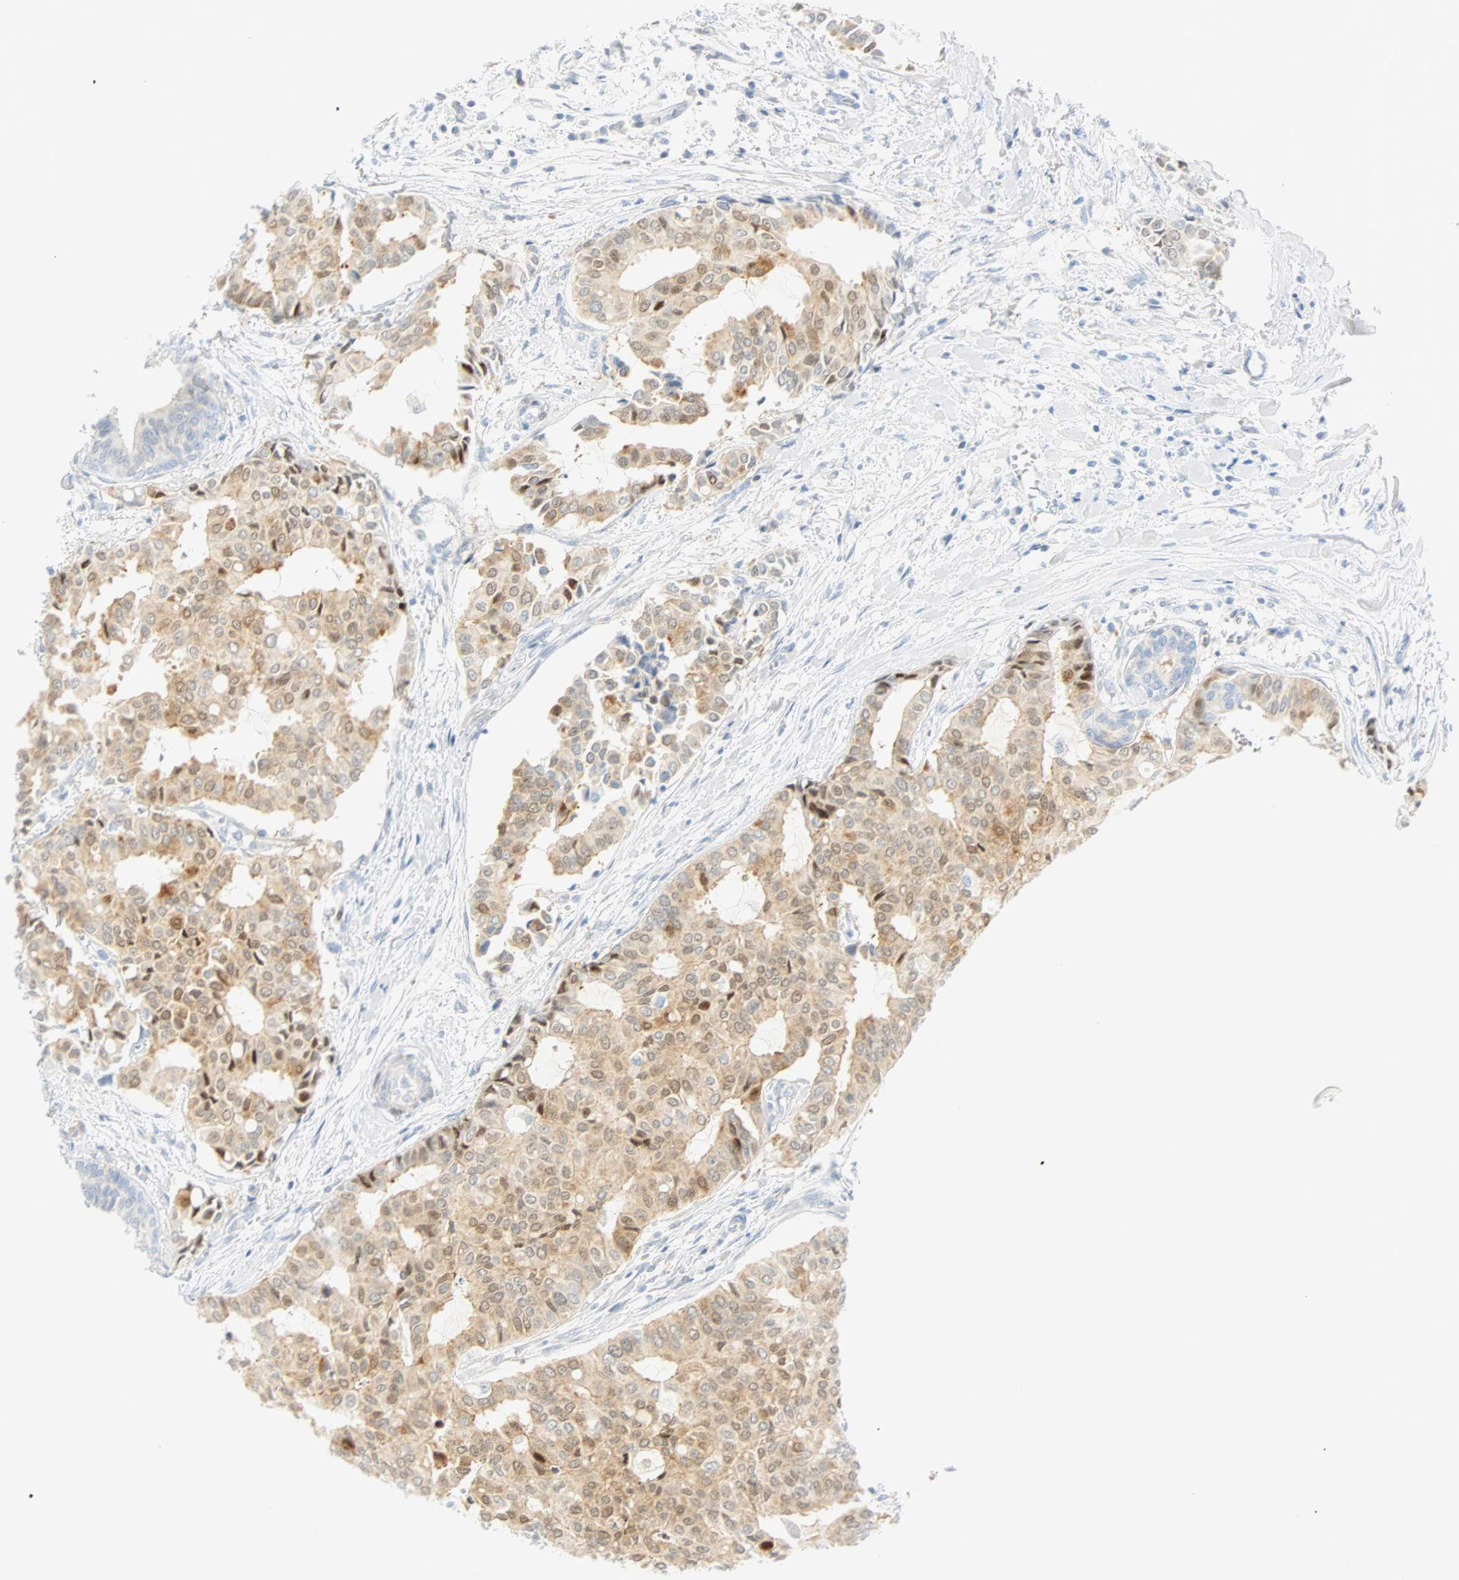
{"staining": {"intensity": "weak", "quantity": "25%-75%", "location": "cytoplasmic/membranous"}, "tissue": "head and neck cancer", "cell_type": "Tumor cells", "image_type": "cancer", "snomed": [{"axis": "morphology", "description": "Adenocarcinoma, NOS"}, {"axis": "topography", "description": "Salivary gland"}, {"axis": "topography", "description": "Head-Neck"}], "caption": "Protein expression analysis of head and neck cancer displays weak cytoplasmic/membranous positivity in approximately 25%-75% of tumor cells.", "gene": "SELENBP1", "patient": {"sex": "female", "age": 59}}